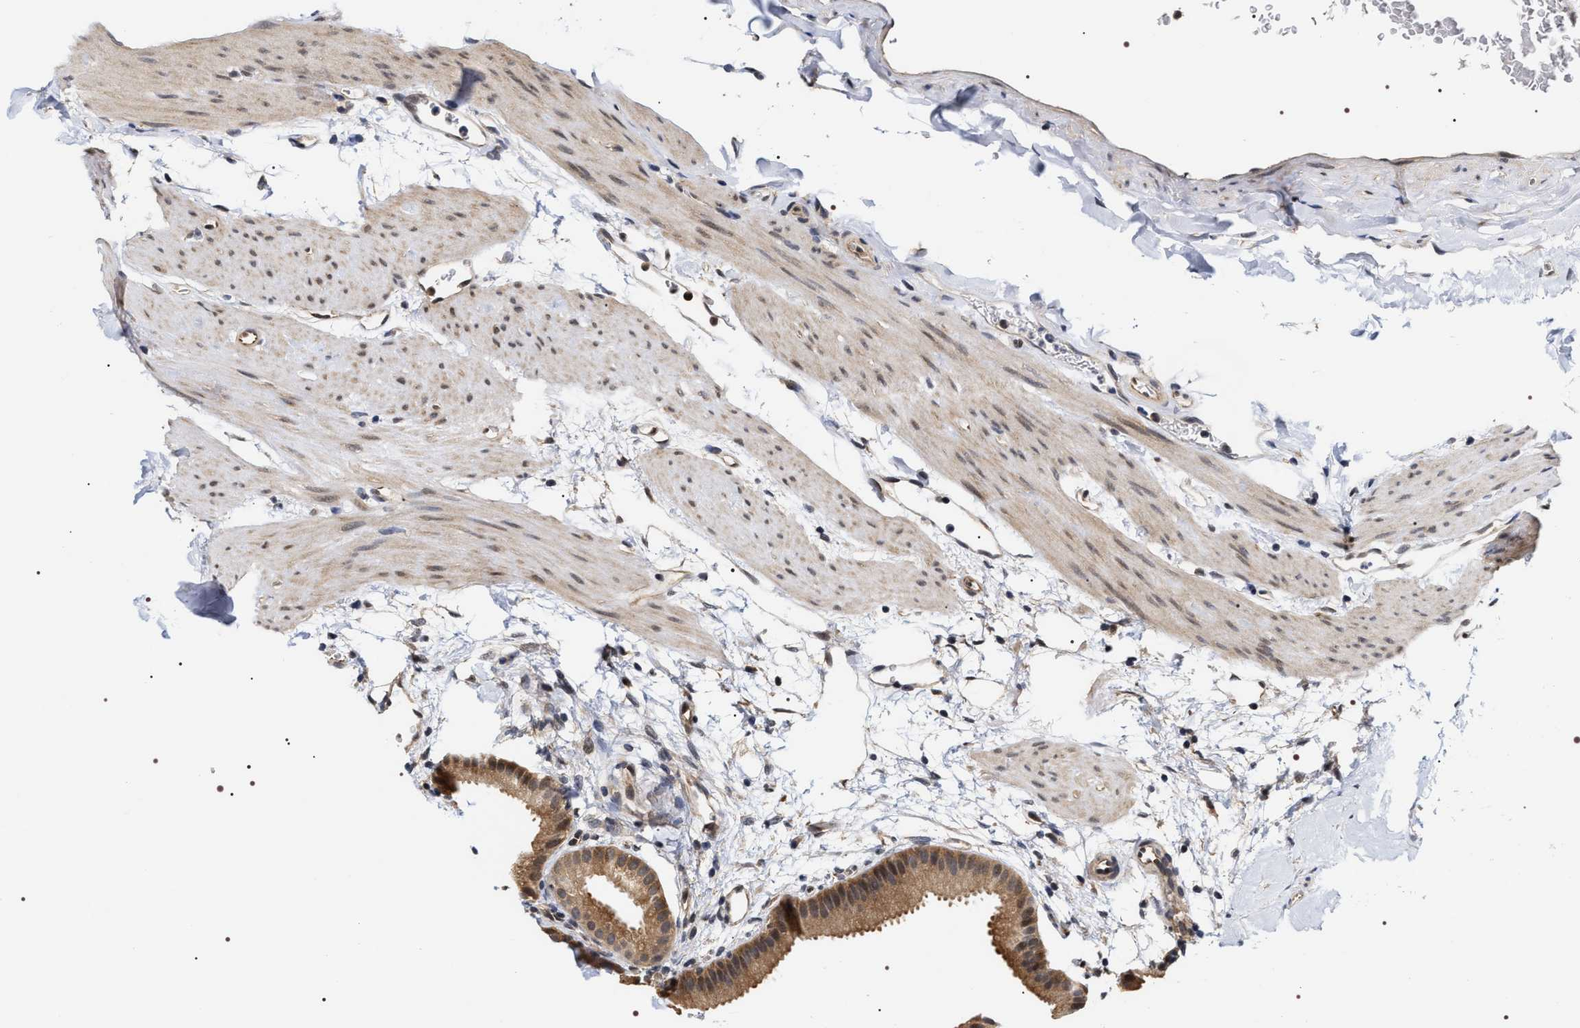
{"staining": {"intensity": "moderate", "quantity": ">75%", "location": "cytoplasmic/membranous,nuclear"}, "tissue": "gallbladder", "cell_type": "Glandular cells", "image_type": "normal", "snomed": [{"axis": "morphology", "description": "Normal tissue, NOS"}, {"axis": "topography", "description": "Gallbladder"}], "caption": "This micrograph reveals immunohistochemistry staining of benign human gallbladder, with medium moderate cytoplasmic/membranous,nuclear expression in about >75% of glandular cells.", "gene": "BAG6", "patient": {"sex": "female", "age": 64}}